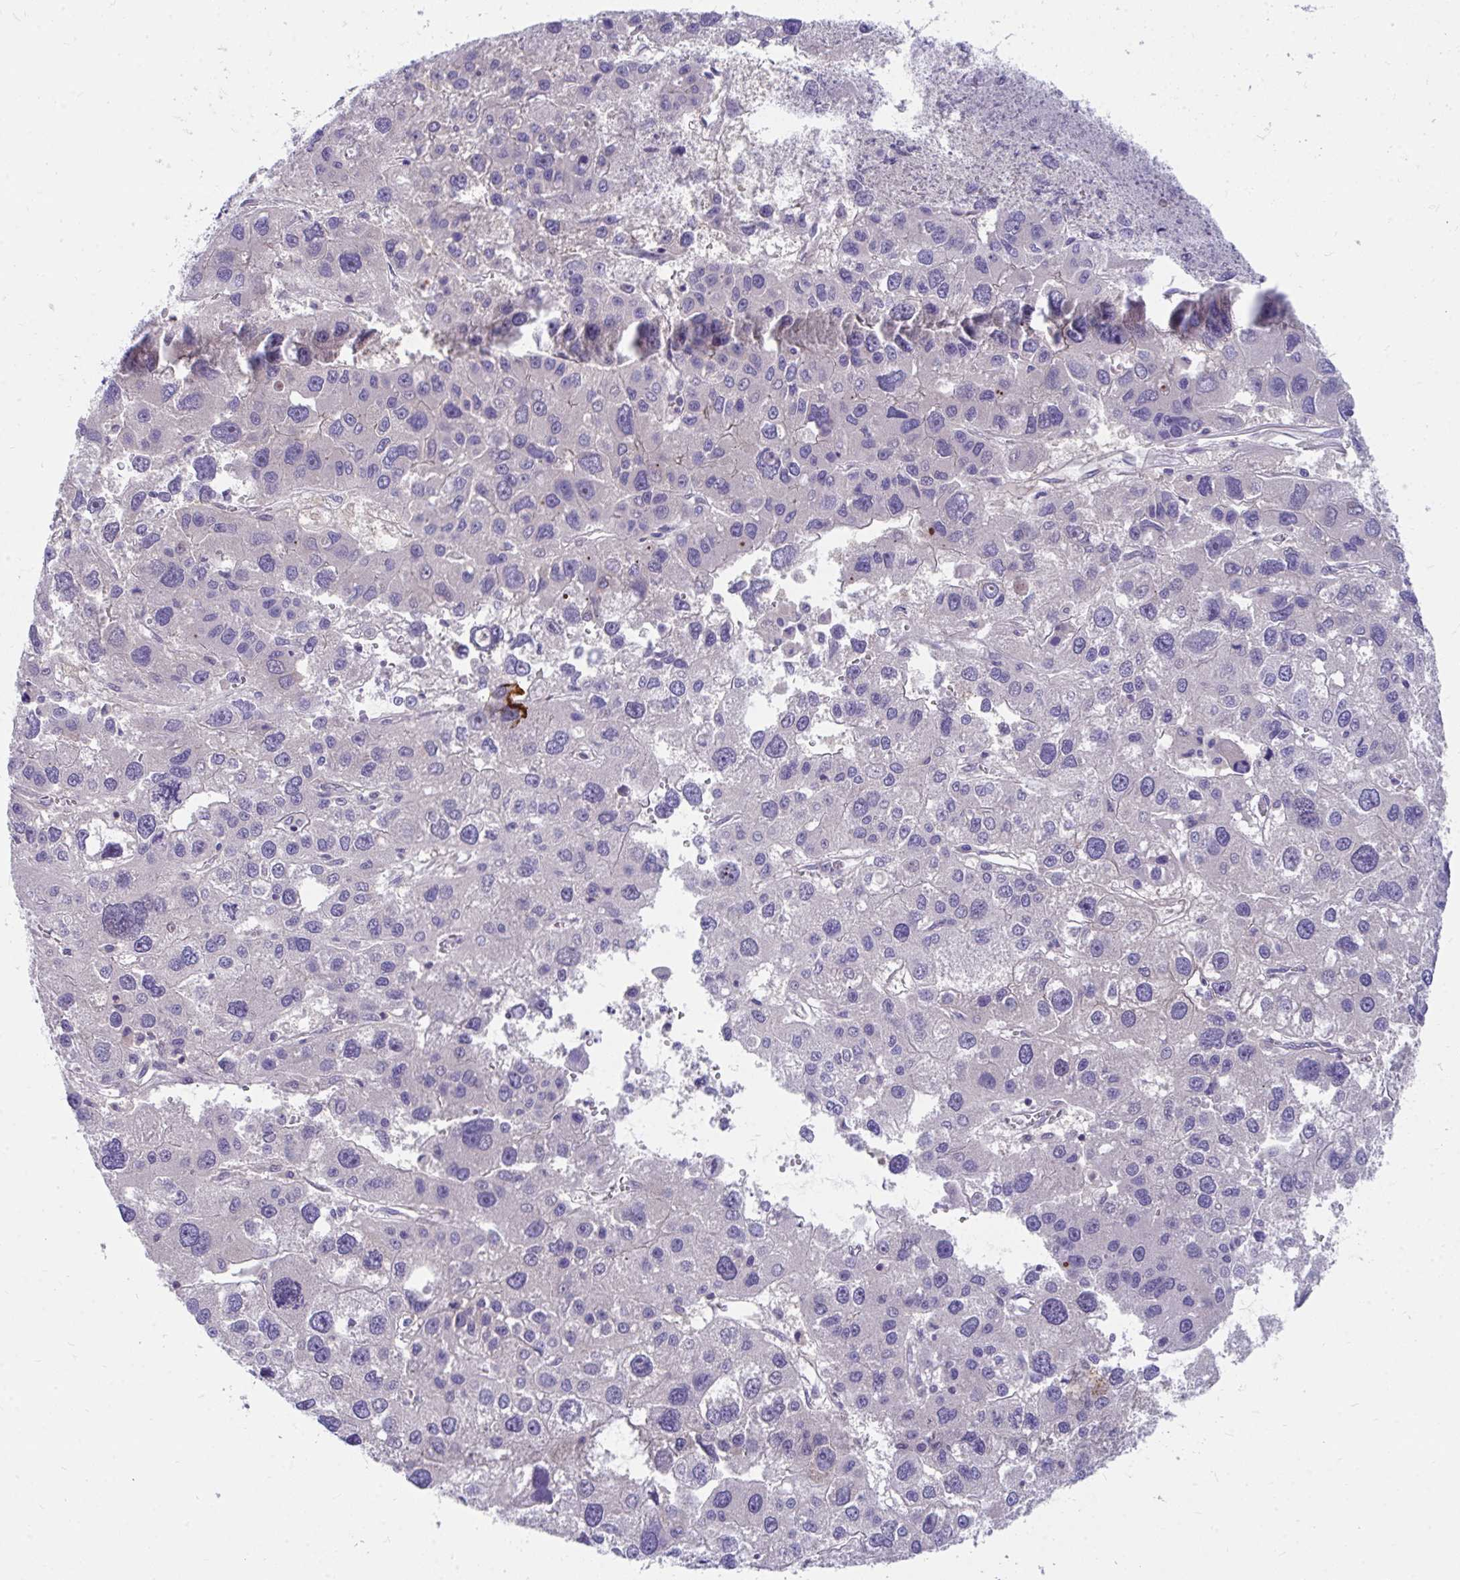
{"staining": {"intensity": "negative", "quantity": "none", "location": "none"}, "tissue": "liver cancer", "cell_type": "Tumor cells", "image_type": "cancer", "snomed": [{"axis": "morphology", "description": "Carcinoma, Hepatocellular, NOS"}, {"axis": "topography", "description": "Liver"}], "caption": "This is an IHC photomicrograph of liver cancer (hepatocellular carcinoma). There is no staining in tumor cells.", "gene": "FHIP1B", "patient": {"sex": "male", "age": 73}}